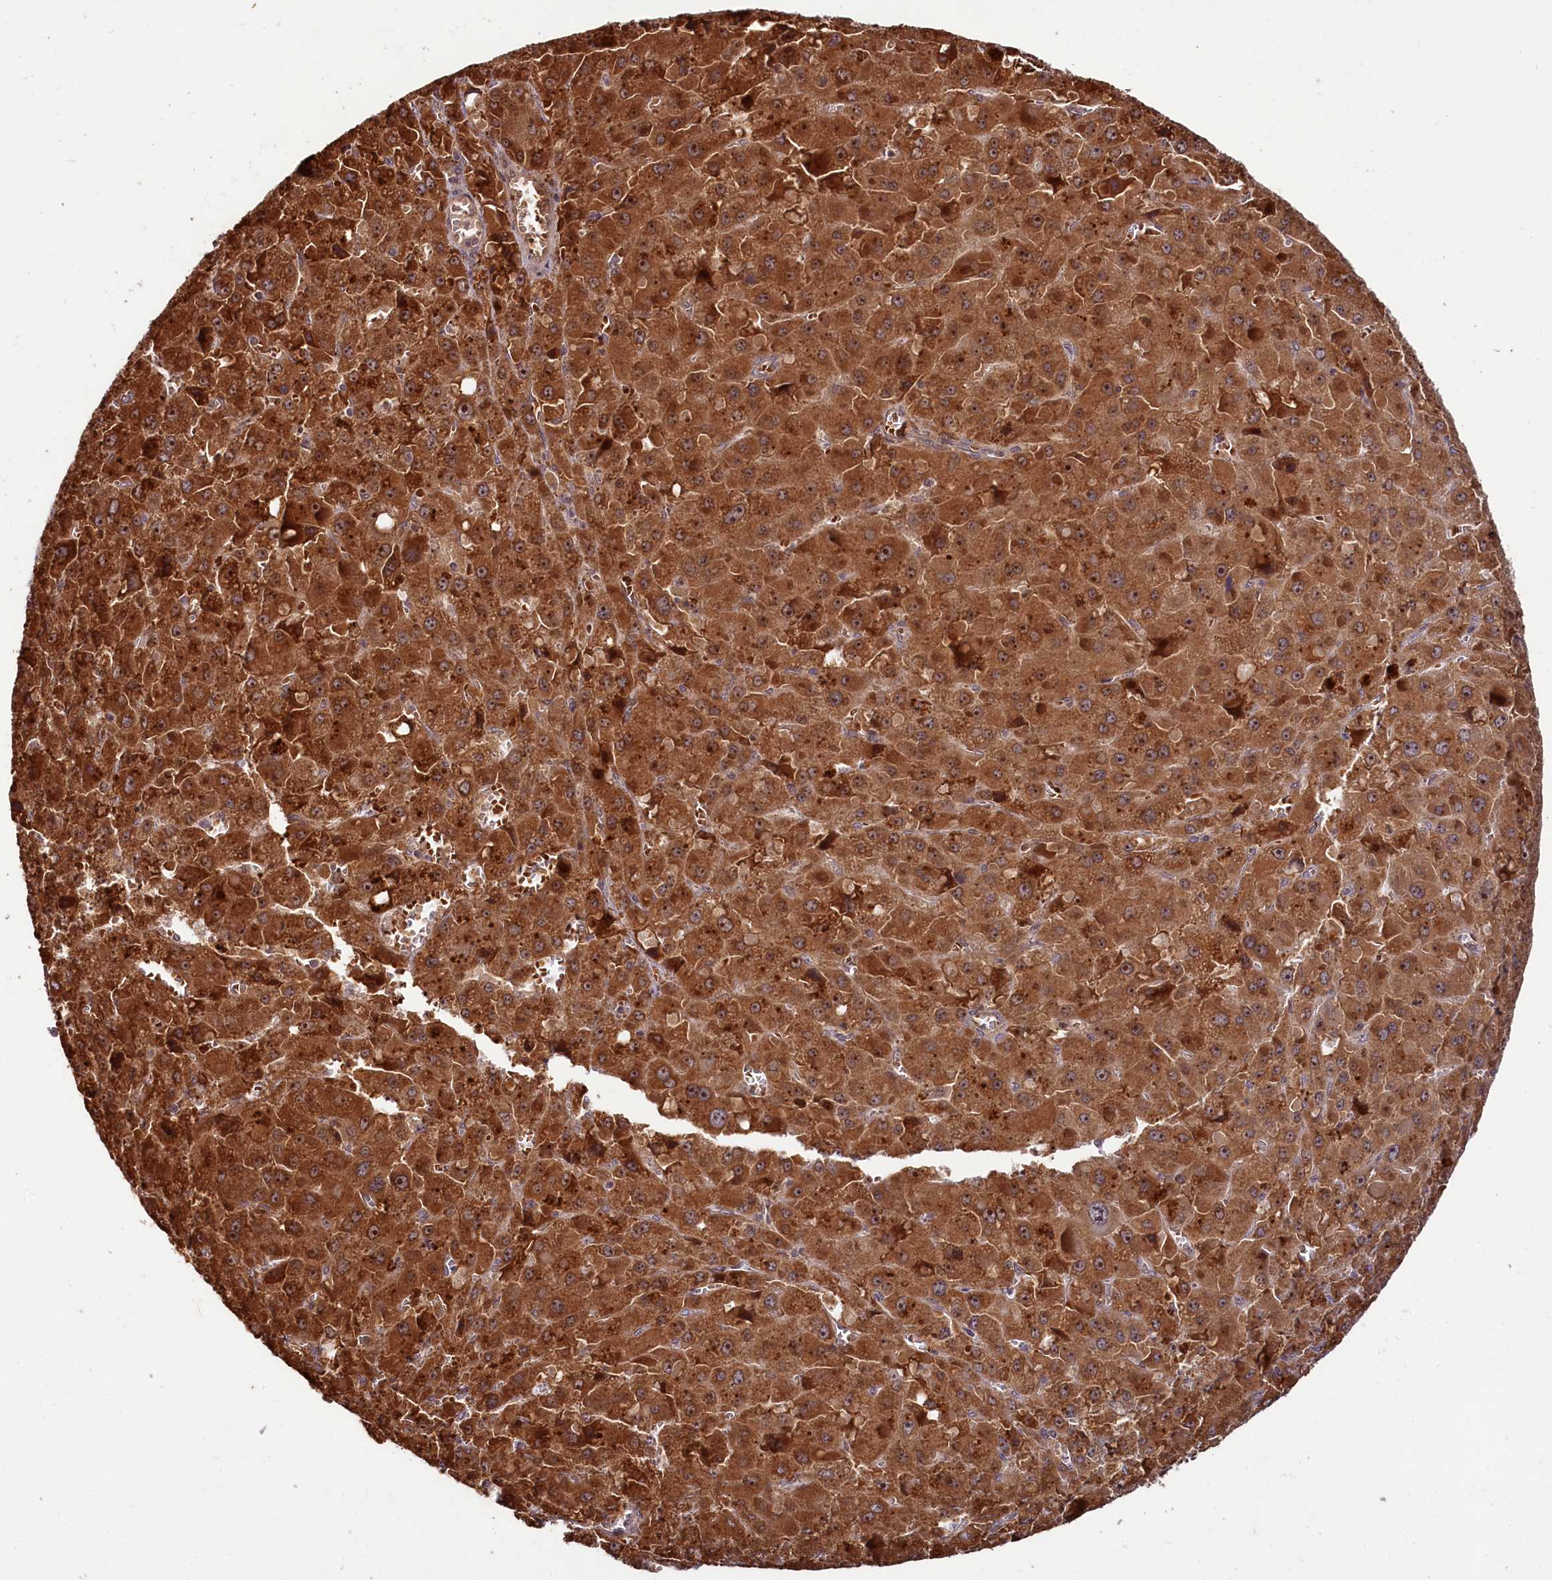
{"staining": {"intensity": "strong", "quantity": ">75%", "location": "cytoplasmic/membranous,nuclear"}, "tissue": "liver cancer", "cell_type": "Tumor cells", "image_type": "cancer", "snomed": [{"axis": "morphology", "description": "Carcinoma, Hepatocellular, NOS"}, {"axis": "topography", "description": "Liver"}], "caption": "Tumor cells reveal strong cytoplasmic/membranous and nuclear expression in about >75% of cells in liver cancer.", "gene": "N4BP2L1", "patient": {"sex": "female", "age": 73}}